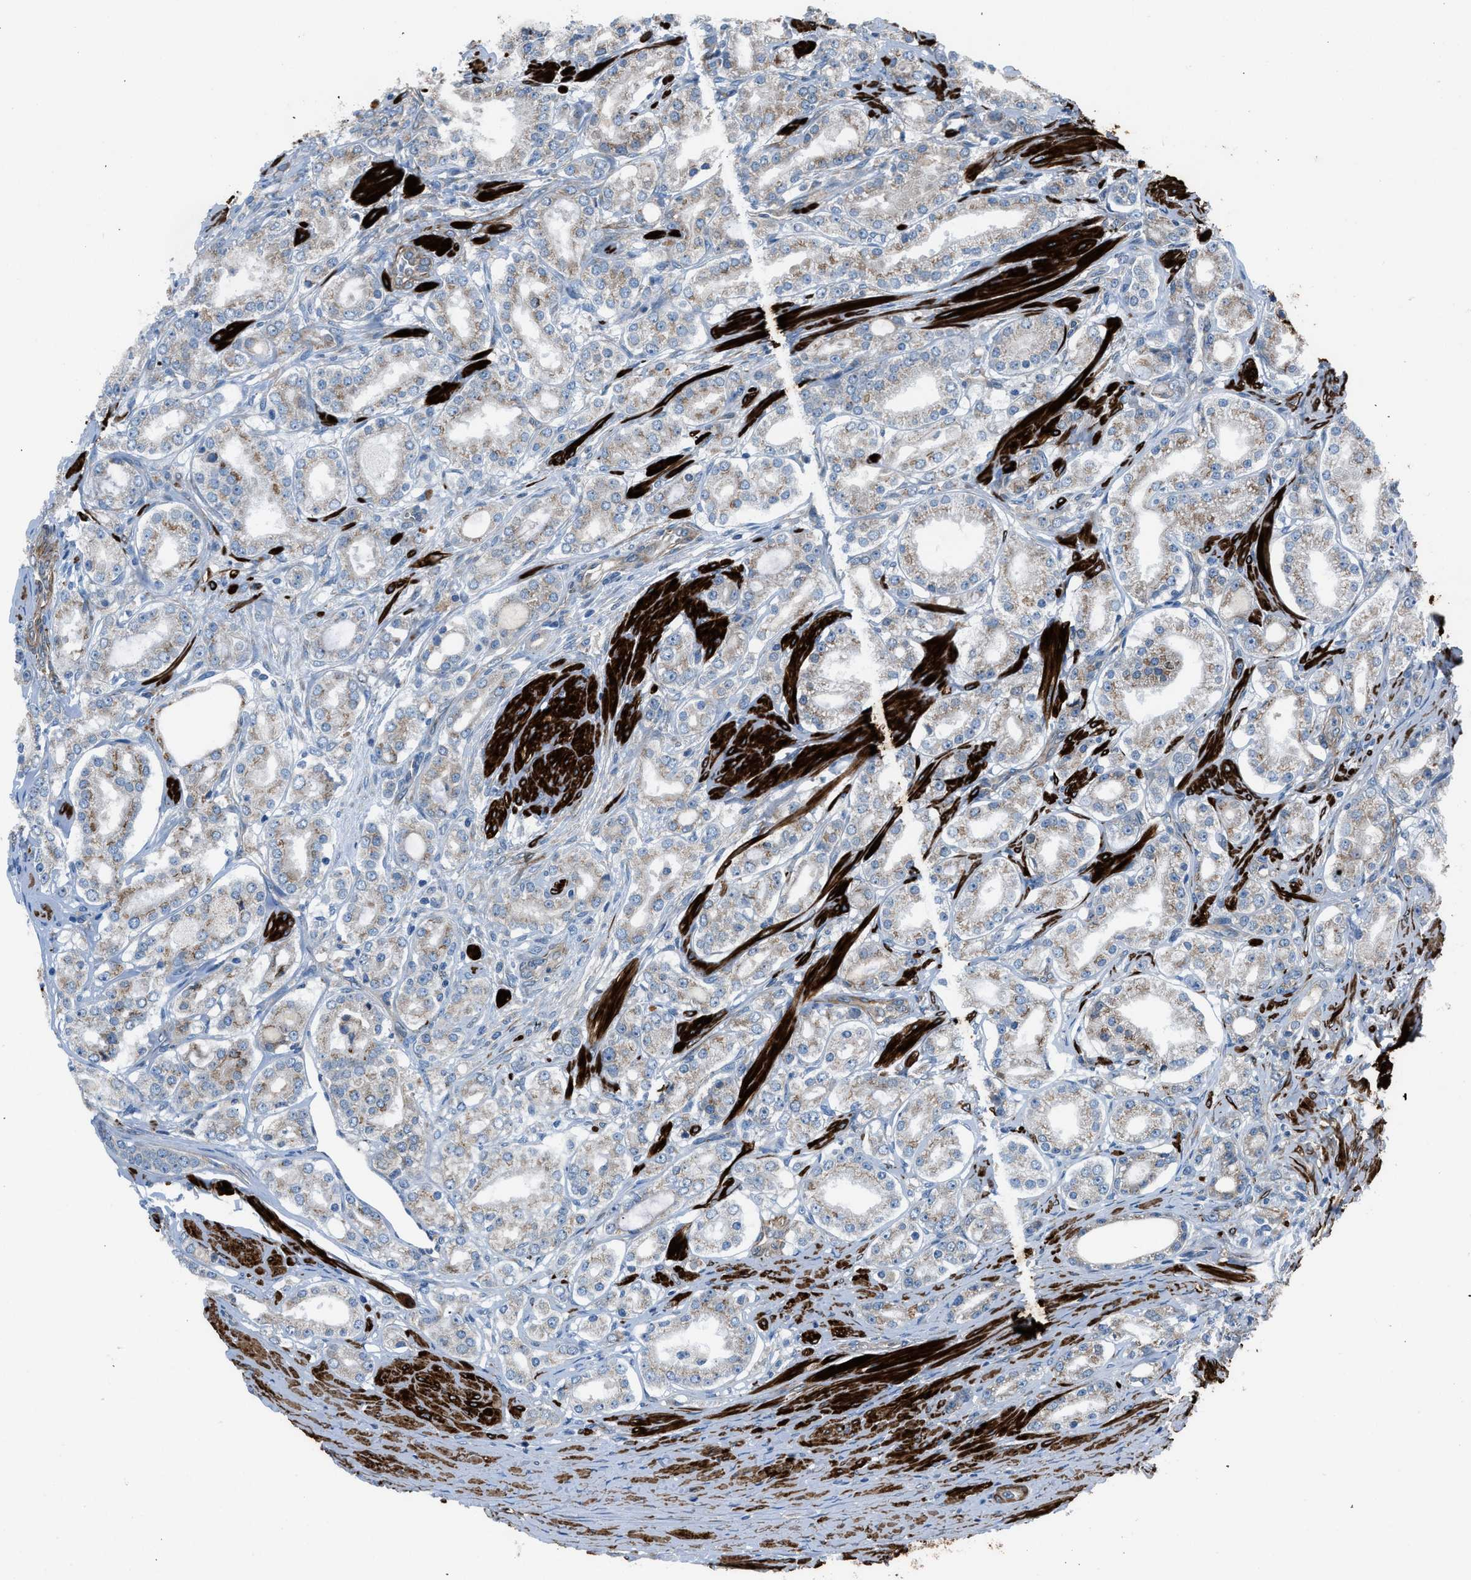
{"staining": {"intensity": "weak", "quantity": "25%-75%", "location": "cytoplasmic/membranous"}, "tissue": "prostate cancer", "cell_type": "Tumor cells", "image_type": "cancer", "snomed": [{"axis": "morphology", "description": "Adenocarcinoma, Low grade"}, {"axis": "topography", "description": "Prostate"}], "caption": "Tumor cells reveal weak cytoplasmic/membranous staining in approximately 25%-75% of cells in prostate cancer (low-grade adenocarcinoma).", "gene": "LMBR1", "patient": {"sex": "male", "age": 63}}